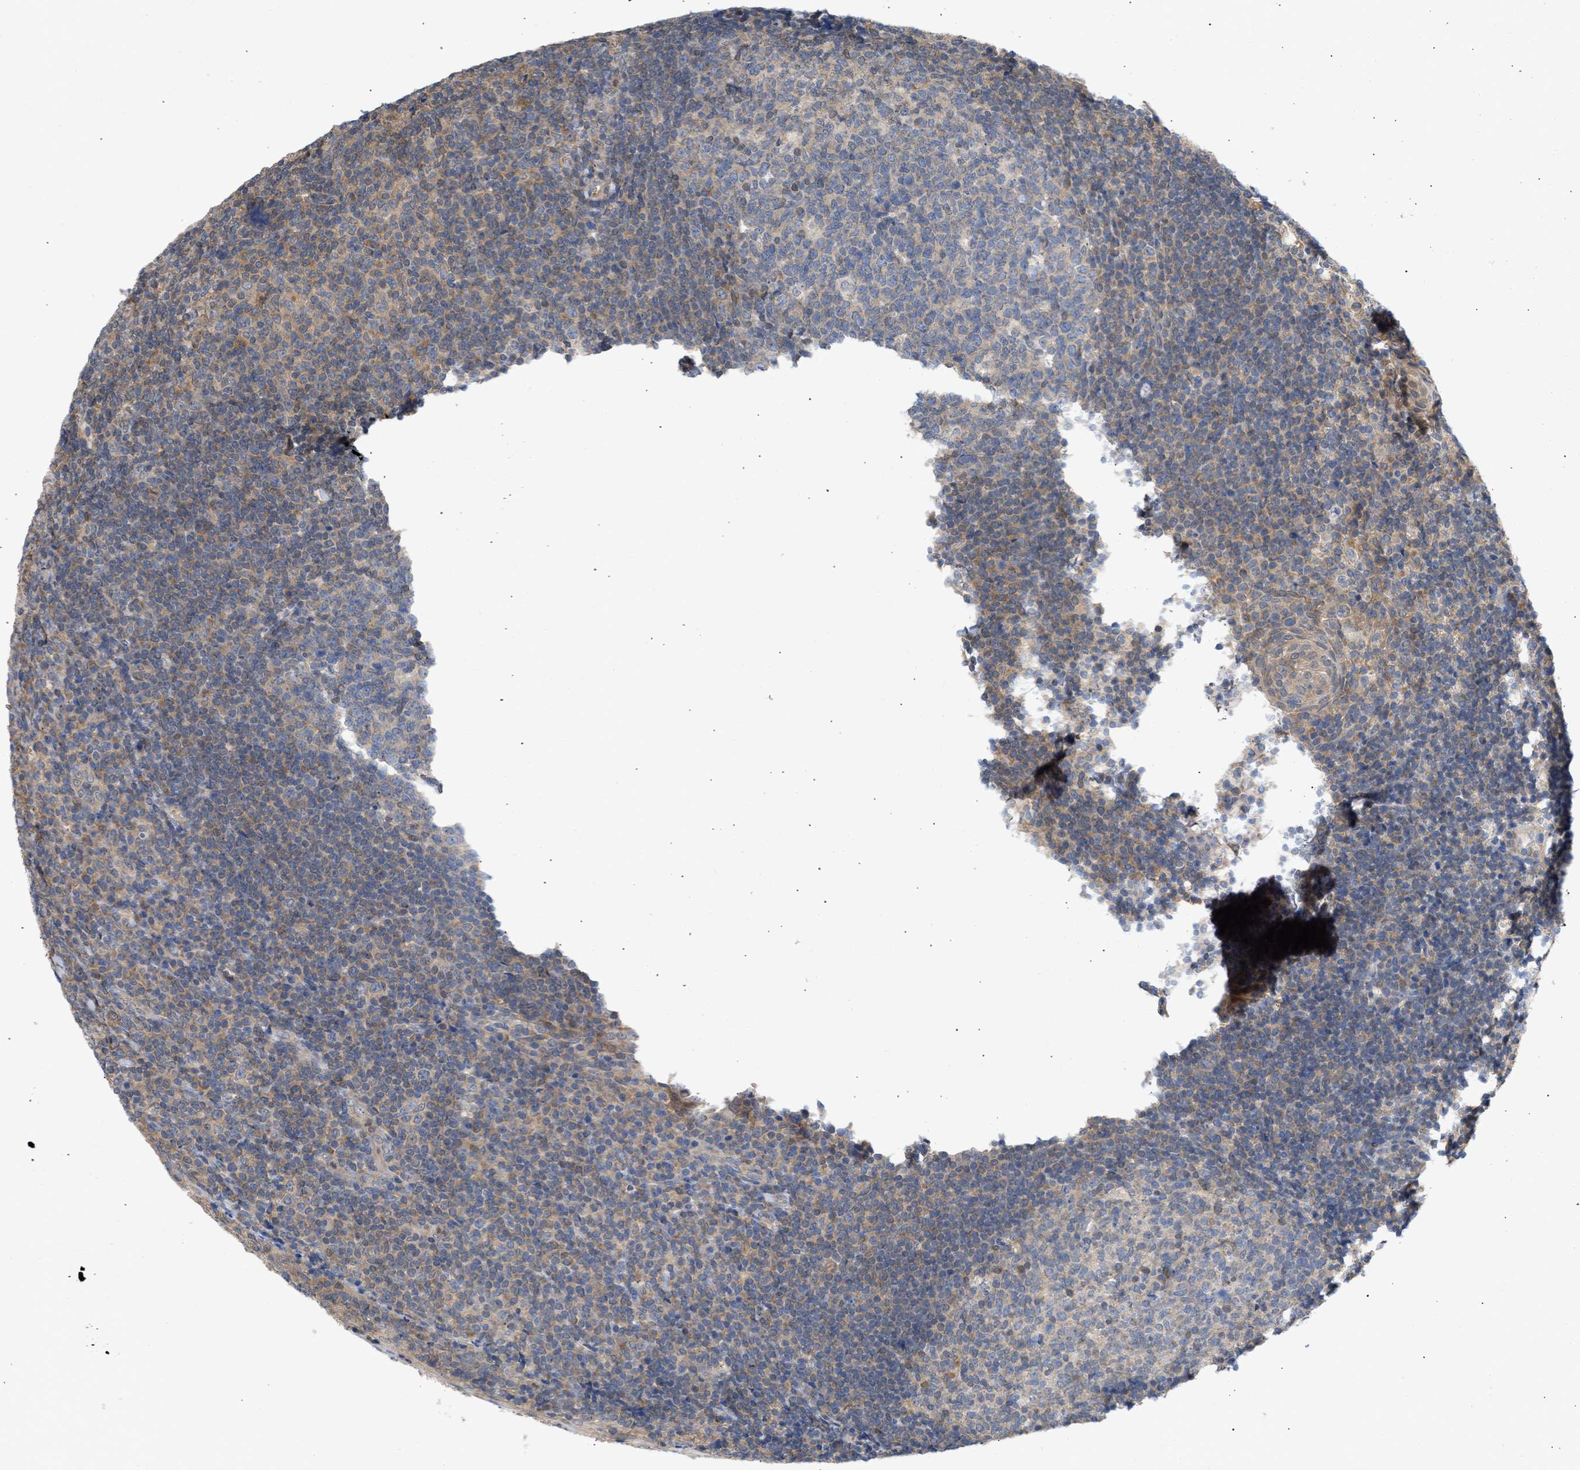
{"staining": {"intensity": "moderate", "quantity": "25%-75%", "location": "cytoplasmic/membranous"}, "tissue": "tonsil", "cell_type": "Germinal center cells", "image_type": "normal", "snomed": [{"axis": "morphology", "description": "Normal tissue, NOS"}, {"axis": "topography", "description": "Tonsil"}], "caption": "High-magnification brightfield microscopy of benign tonsil stained with DAB (3,3'-diaminobenzidine) (brown) and counterstained with hematoxylin (blue). germinal center cells exhibit moderate cytoplasmic/membranous positivity is present in approximately25%-75% of cells.", "gene": "MAP2K3", "patient": {"sex": "male", "age": 37}}